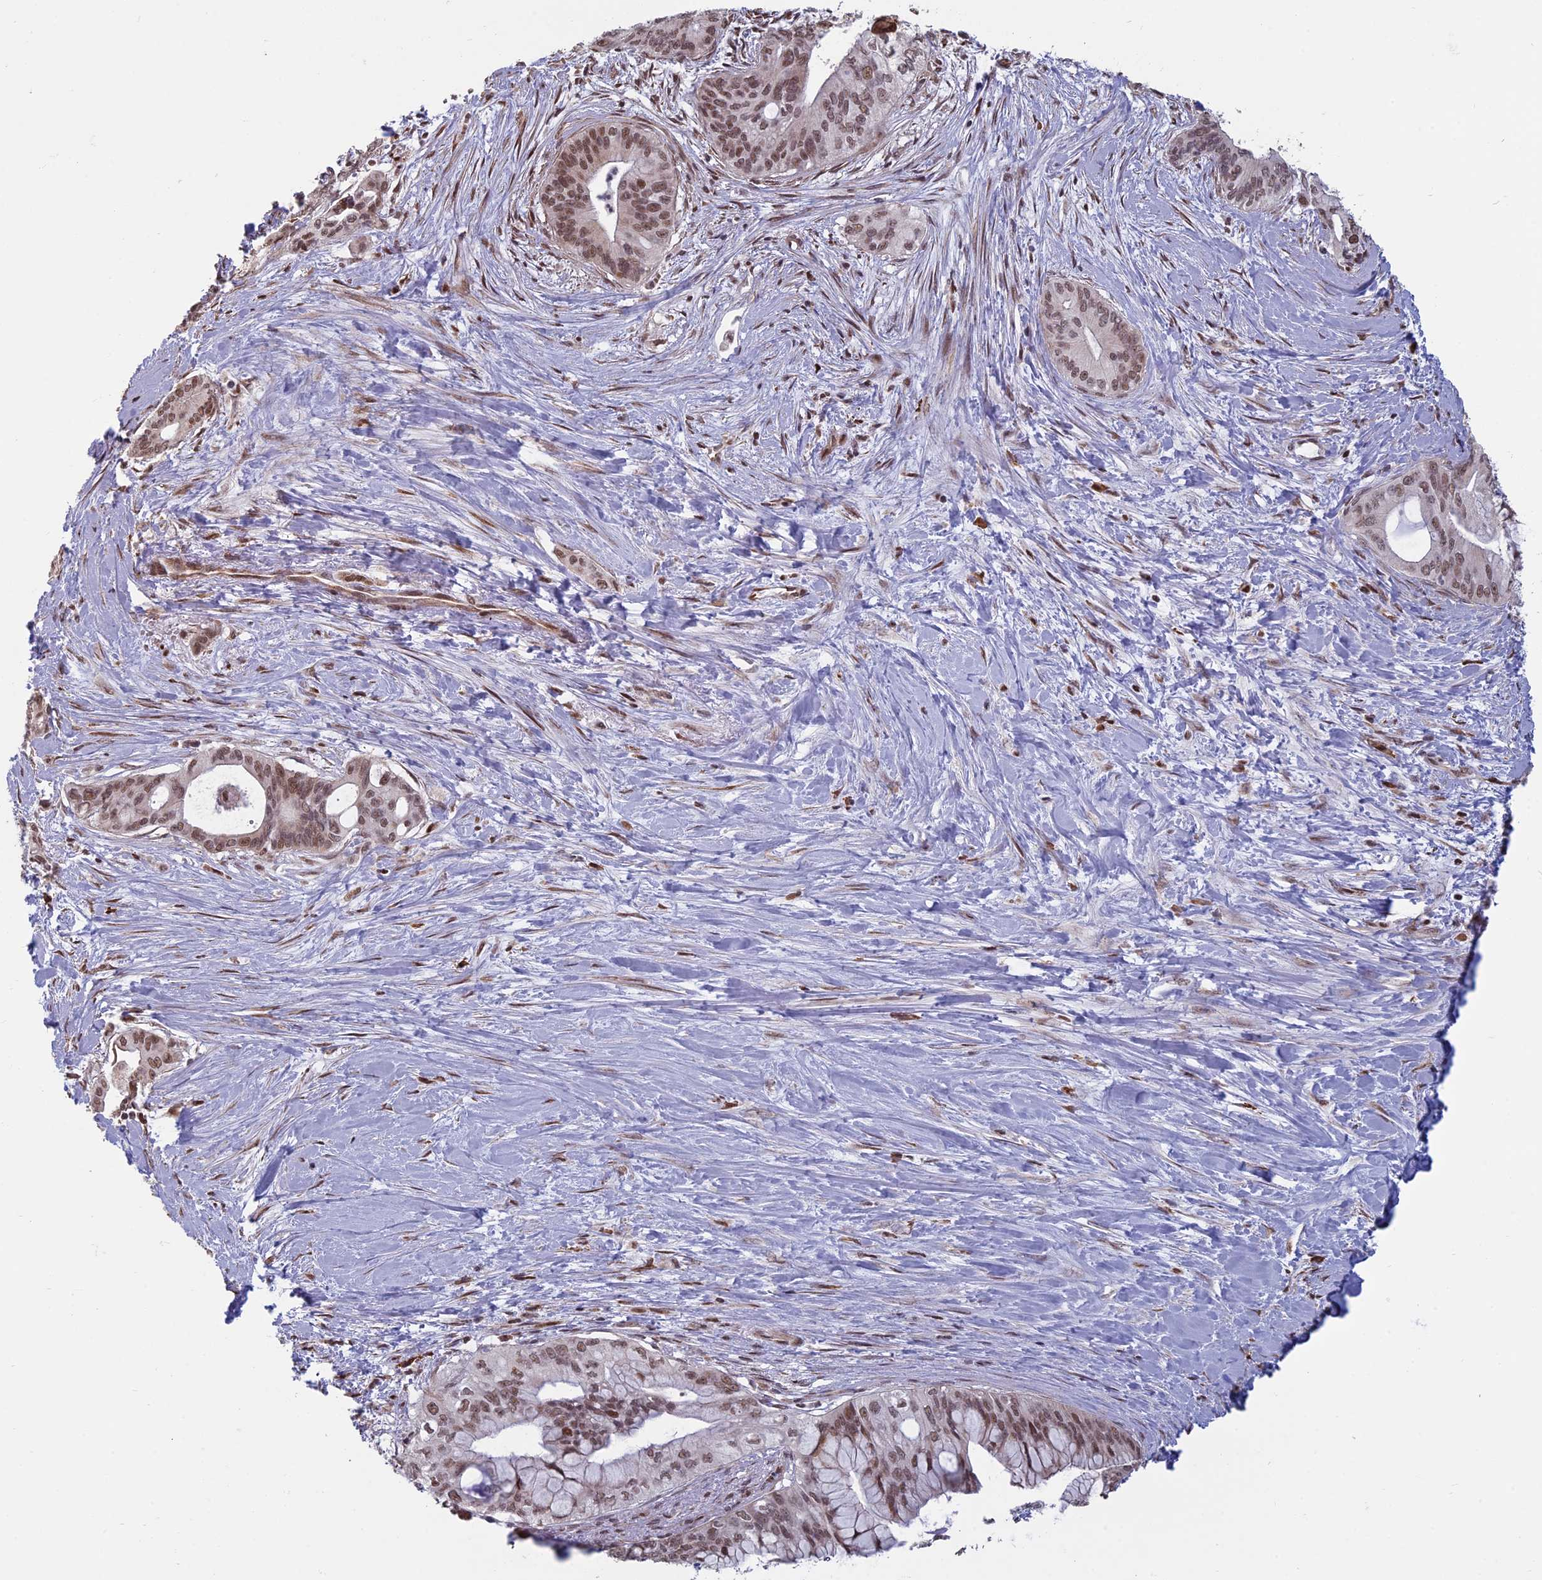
{"staining": {"intensity": "moderate", "quantity": ">75%", "location": "nuclear"}, "tissue": "pancreatic cancer", "cell_type": "Tumor cells", "image_type": "cancer", "snomed": [{"axis": "morphology", "description": "Adenocarcinoma, NOS"}, {"axis": "topography", "description": "Pancreas"}], "caption": "Protein staining of pancreatic cancer tissue reveals moderate nuclear expression in approximately >75% of tumor cells.", "gene": "MFAP1", "patient": {"sex": "male", "age": 46}}